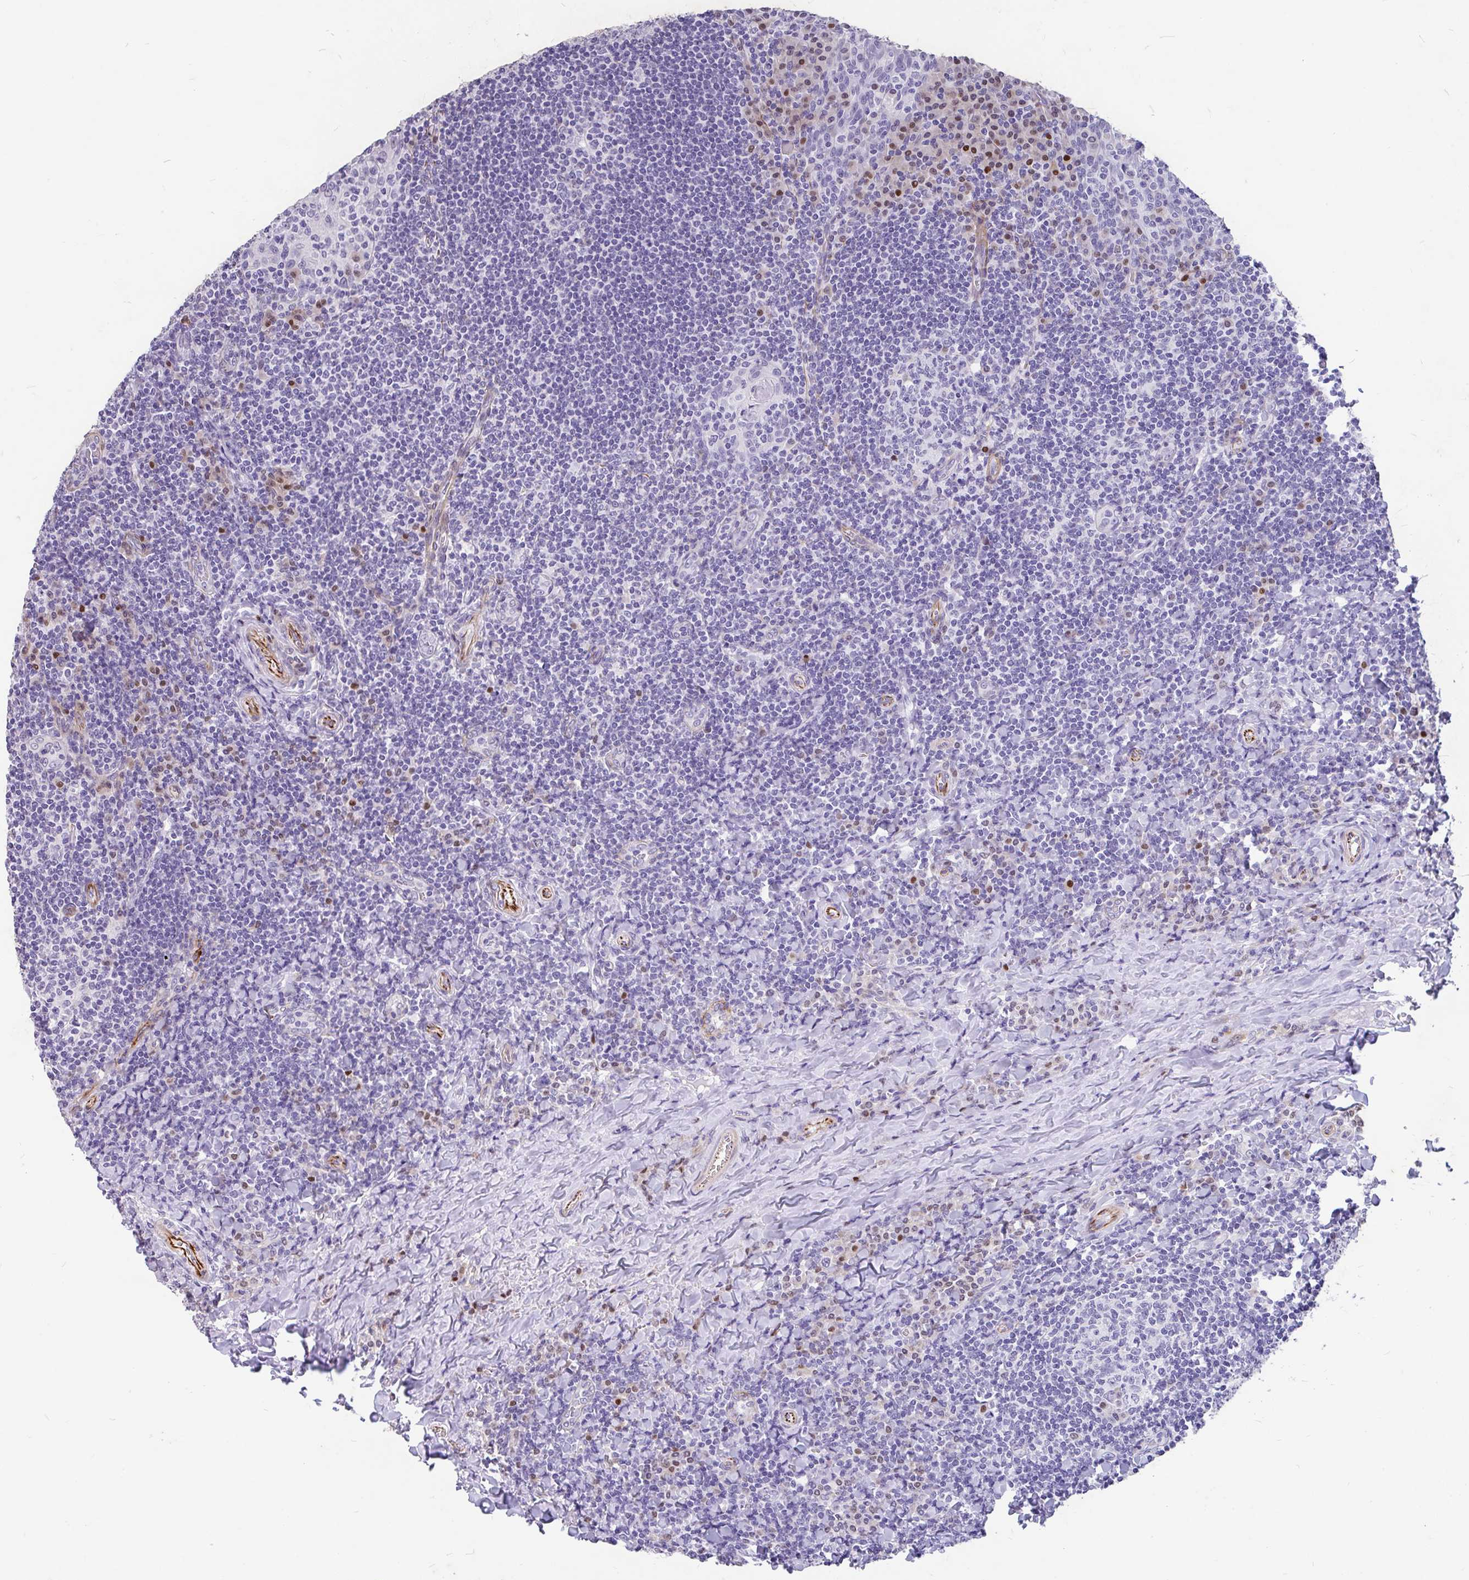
{"staining": {"intensity": "negative", "quantity": "none", "location": "none"}, "tissue": "tonsil", "cell_type": "Germinal center cells", "image_type": "normal", "snomed": [{"axis": "morphology", "description": "Normal tissue, NOS"}, {"axis": "topography", "description": "Tonsil"}], "caption": "This is an immunohistochemistry micrograph of benign tonsil. There is no positivity in germinal center cells.", "gene": "EML5", "patient": {"sex": "male", "age": 17}}